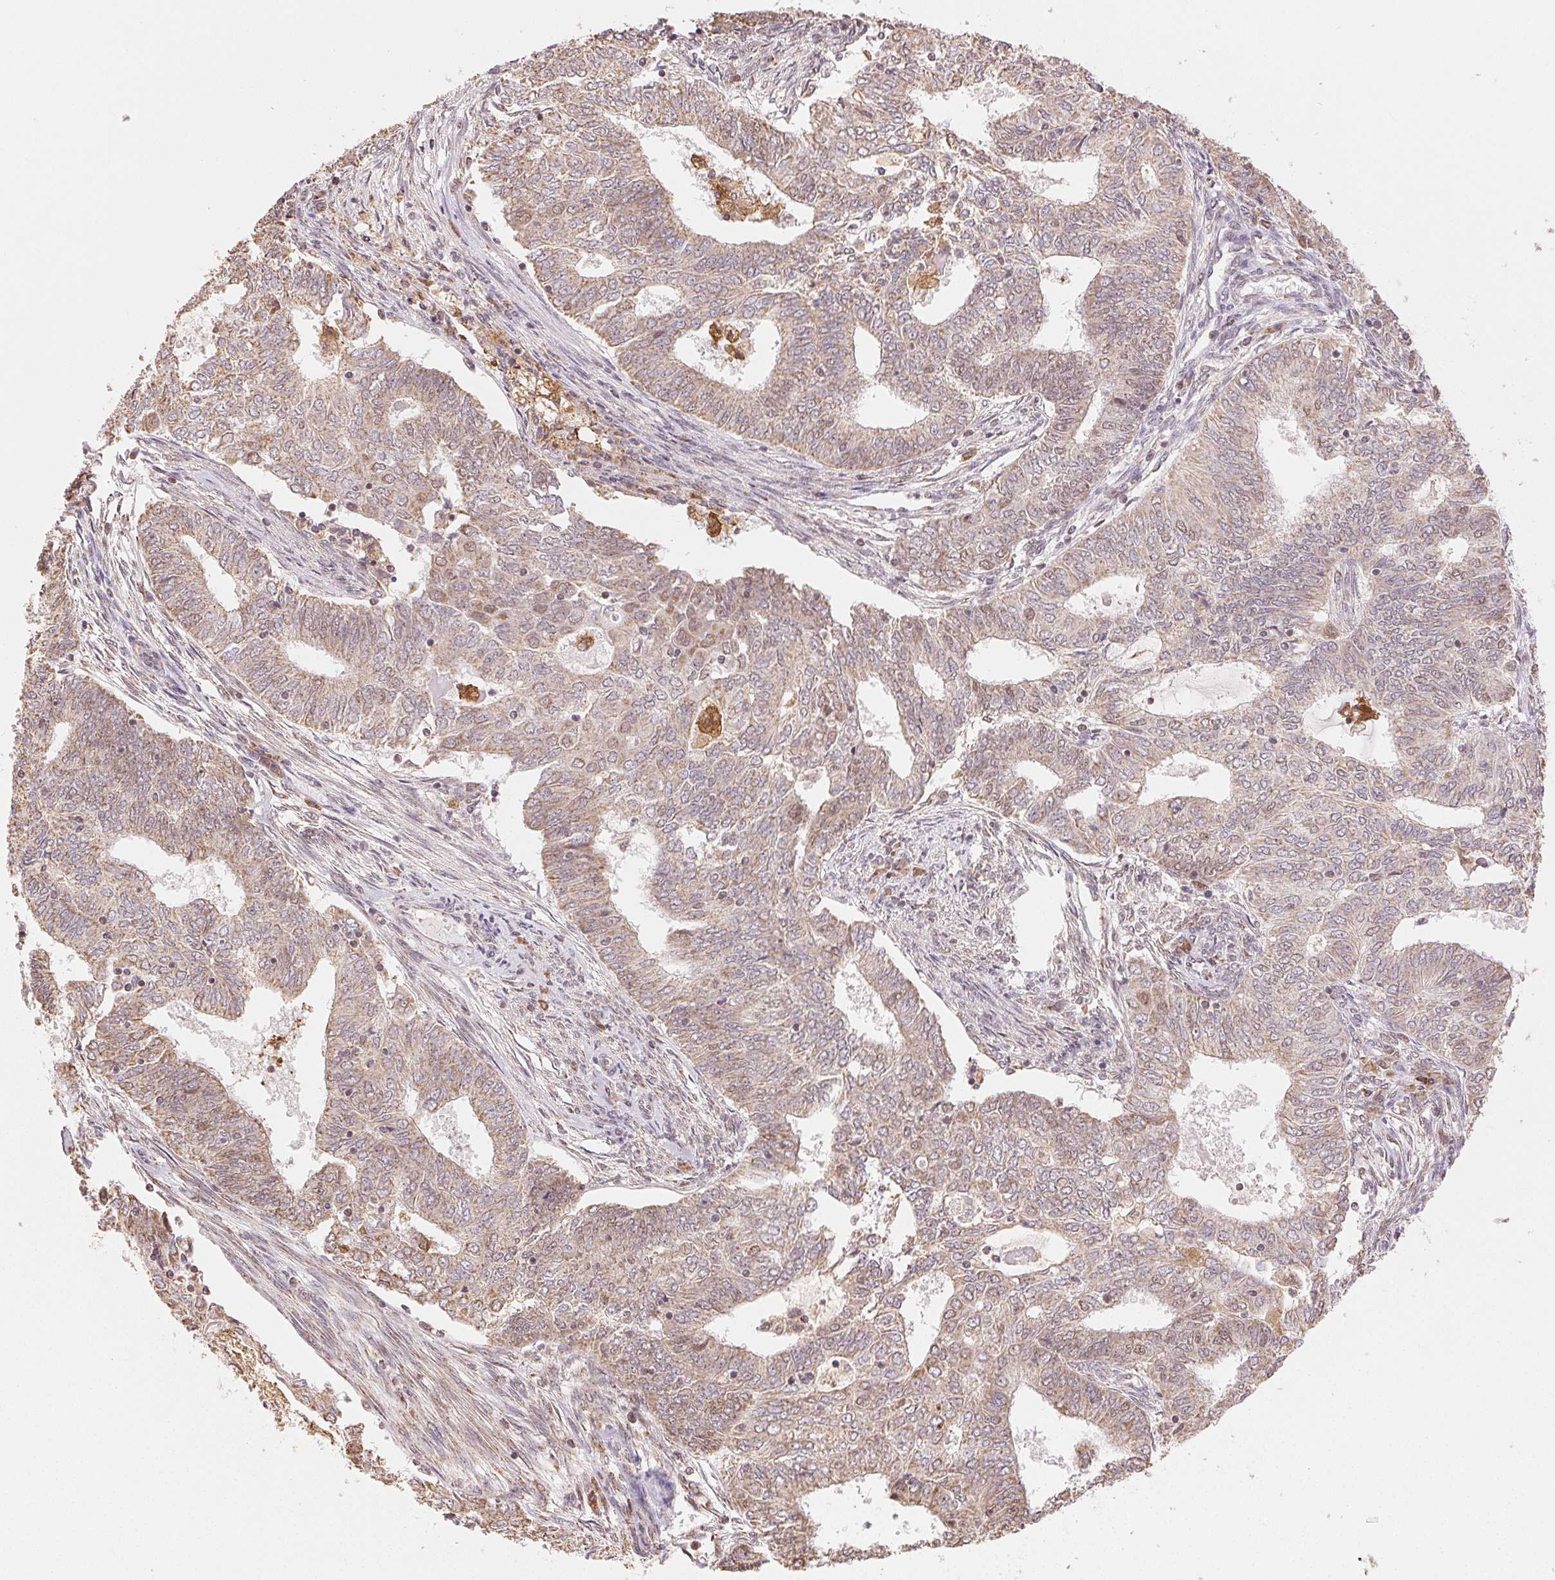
{"staining": {"intensity": "weak", "quantity": "25%-75%", "location": "cytoplasmic/membranous,nuclear"}, "tissue": "endometrial cancer", "cell_type": "Tumor cells", "image_type": "cancer", "snomed": [{"axis": "morphology", "description": "Adenocarcinoma, NOS"}, {"axis": "topography", "description": "Endometrium"}], "caption": "Adenocarcinoma (endometrial) was stained to show a protein in brown. There is low levels of weak cytoplasmic/membranous and nuclear positivity in approximately 25%-75% of tumor cells.", "gene": "PIWIL4", "patient": {"sex": "female", "age": 62}}